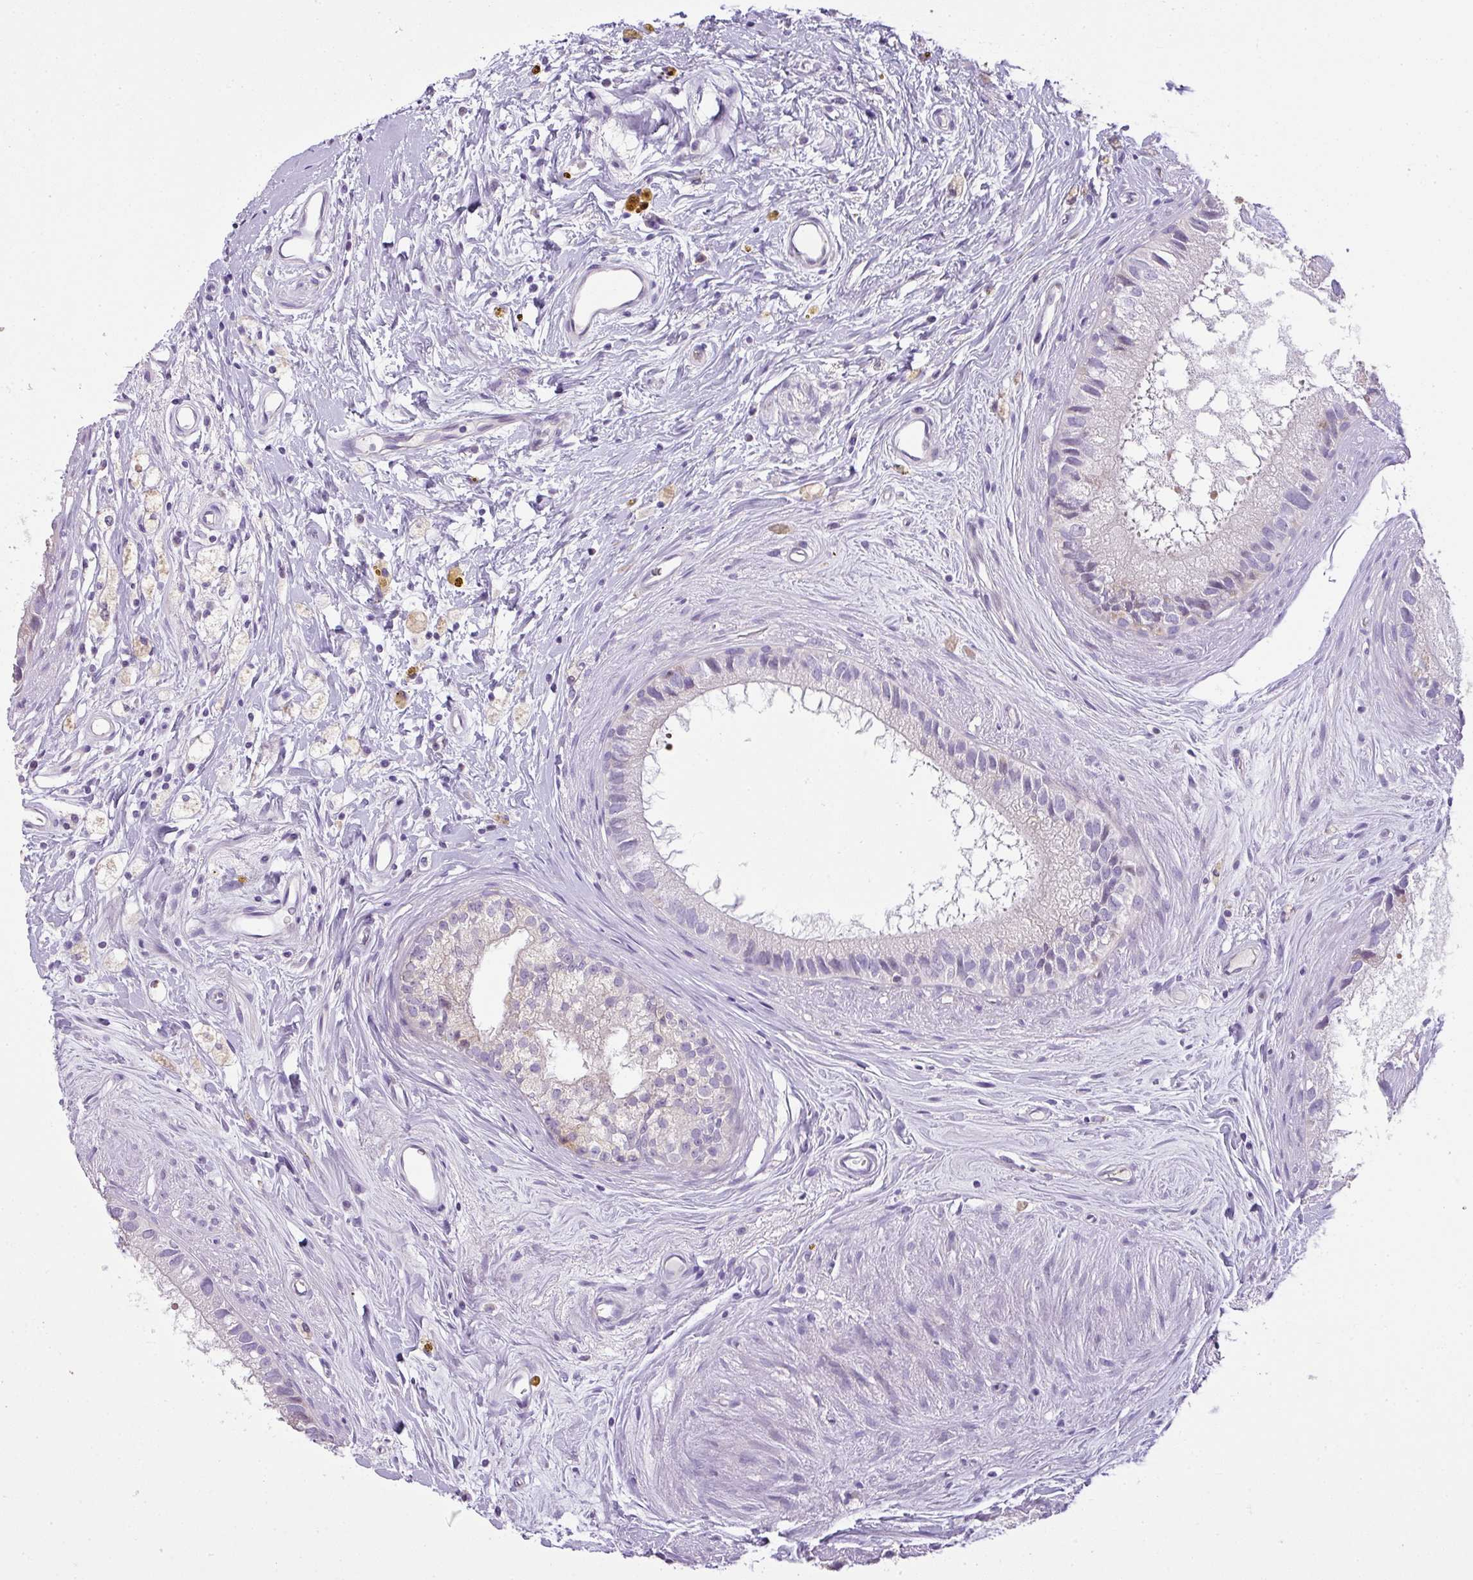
{"staining": {"intensity": "negative", "quantity": "none", "location": "none"}, "tissue": "epididymis", "cell_type": "Glandular cells", "image_type": "normal", "snomed": [{"axis": "morphology", "description": "Normal tissue, NOS"}, {"axis": "topography", "description": "Epididymis"}], "caption": "Immunohistochemical staining of unremarkable epididymis demonstrates no significant expression in glandular cells. (DAB (3,3'-diaminobenzidine) immunohistochemistry (IHC) visualized using brightfield microscopy, high magnification).", "gene": "HOXC13", "patient": {"sex": "male", "age": 80}}